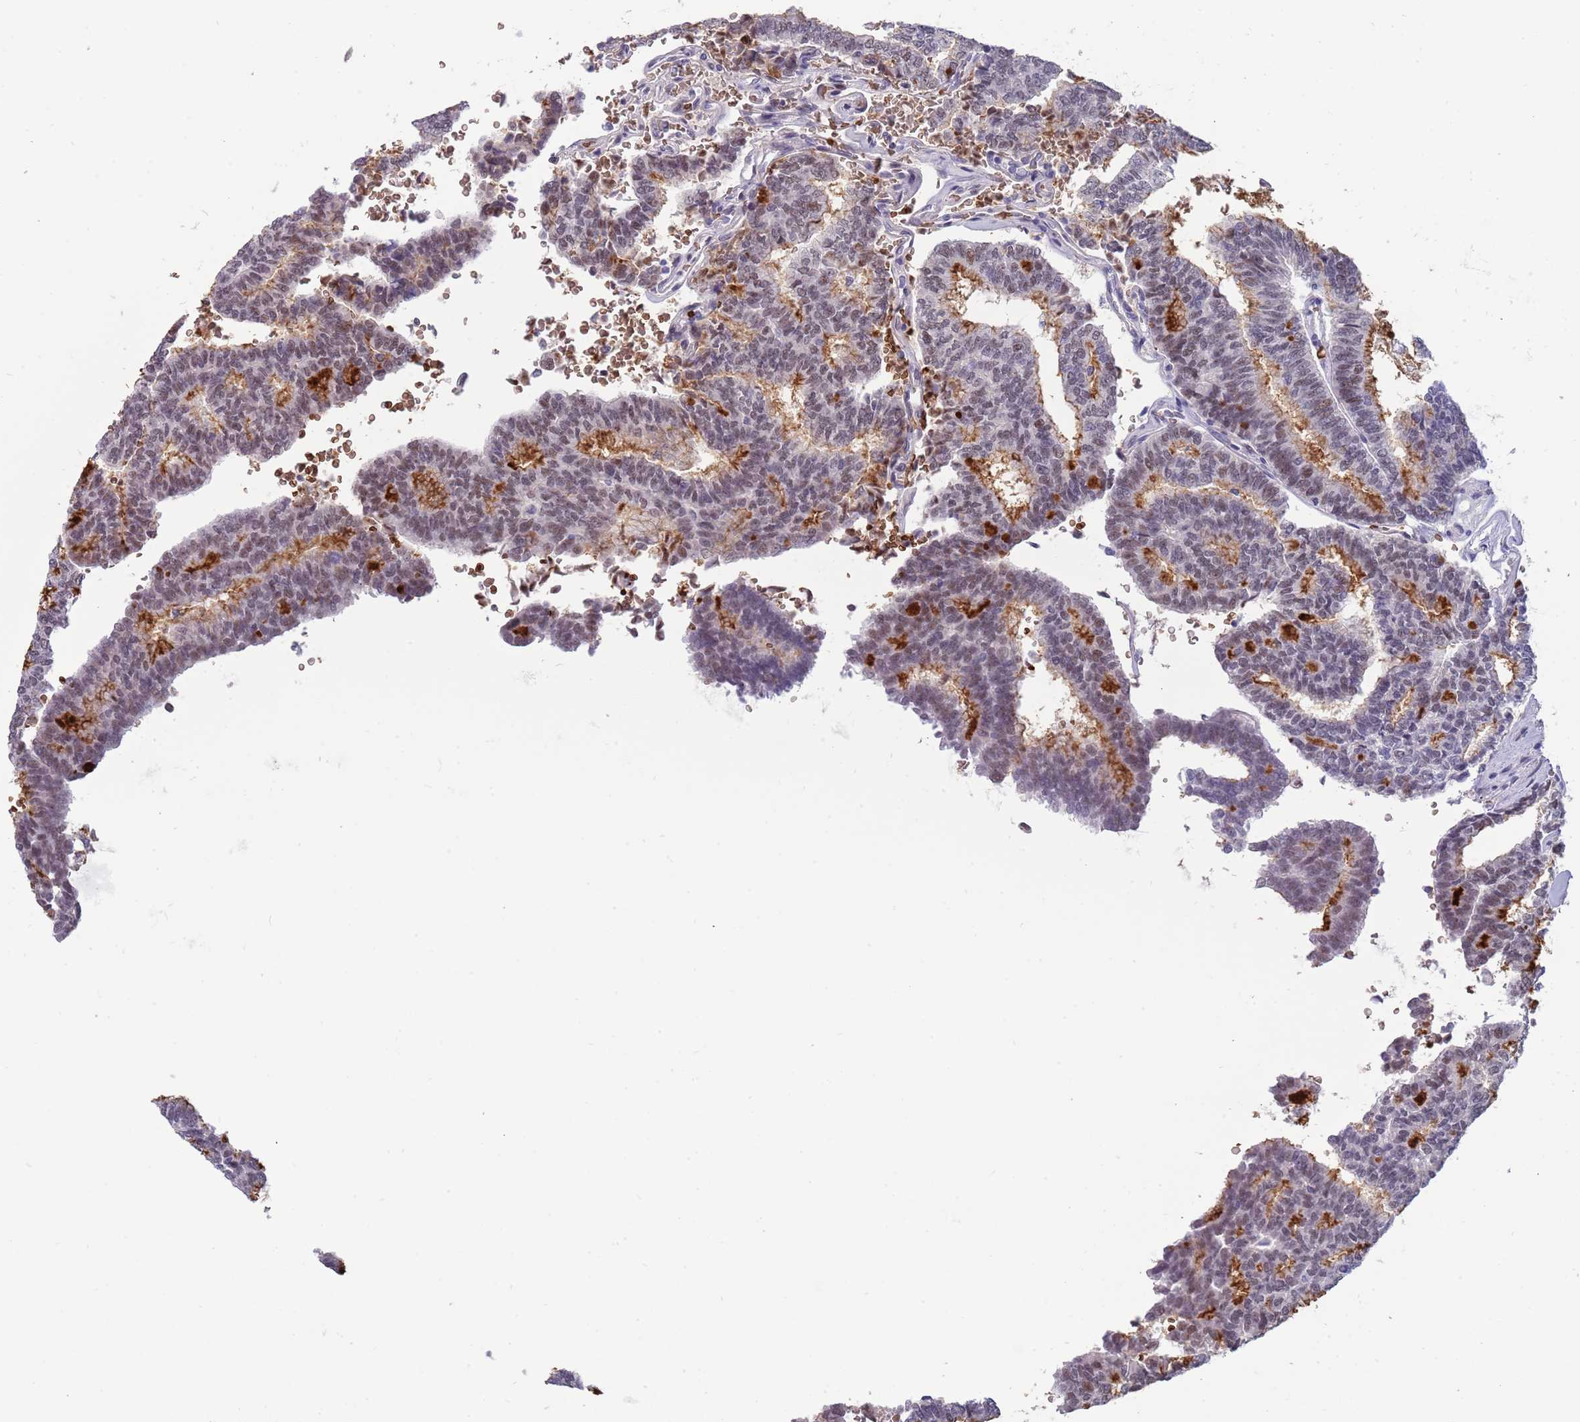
{"staining": {"intensity": "weak", "quantity": ">75%", "location": "nuclear"}, "tissue": "thyroid cancer", "cell_type": "Tumor cells", "image_type": "cancer", "snomed": [{"axis": "morphology", "description": "Papillary adenocarcinoma, NOS"}, {"axis": "topography", "description": "Thyroid gland"}], "caption": "DAB (3,3'-diaminobenzidine) immunohistochemical staining of thyroid papillary adenocarcinoma reveals weak nuclear protein expression in approximately >75% of tumor cells. (IHC, brightfield microscopy, high magnification).", "gene": "LYPD6B", "patient": {"sex": "female", "age": 35}}